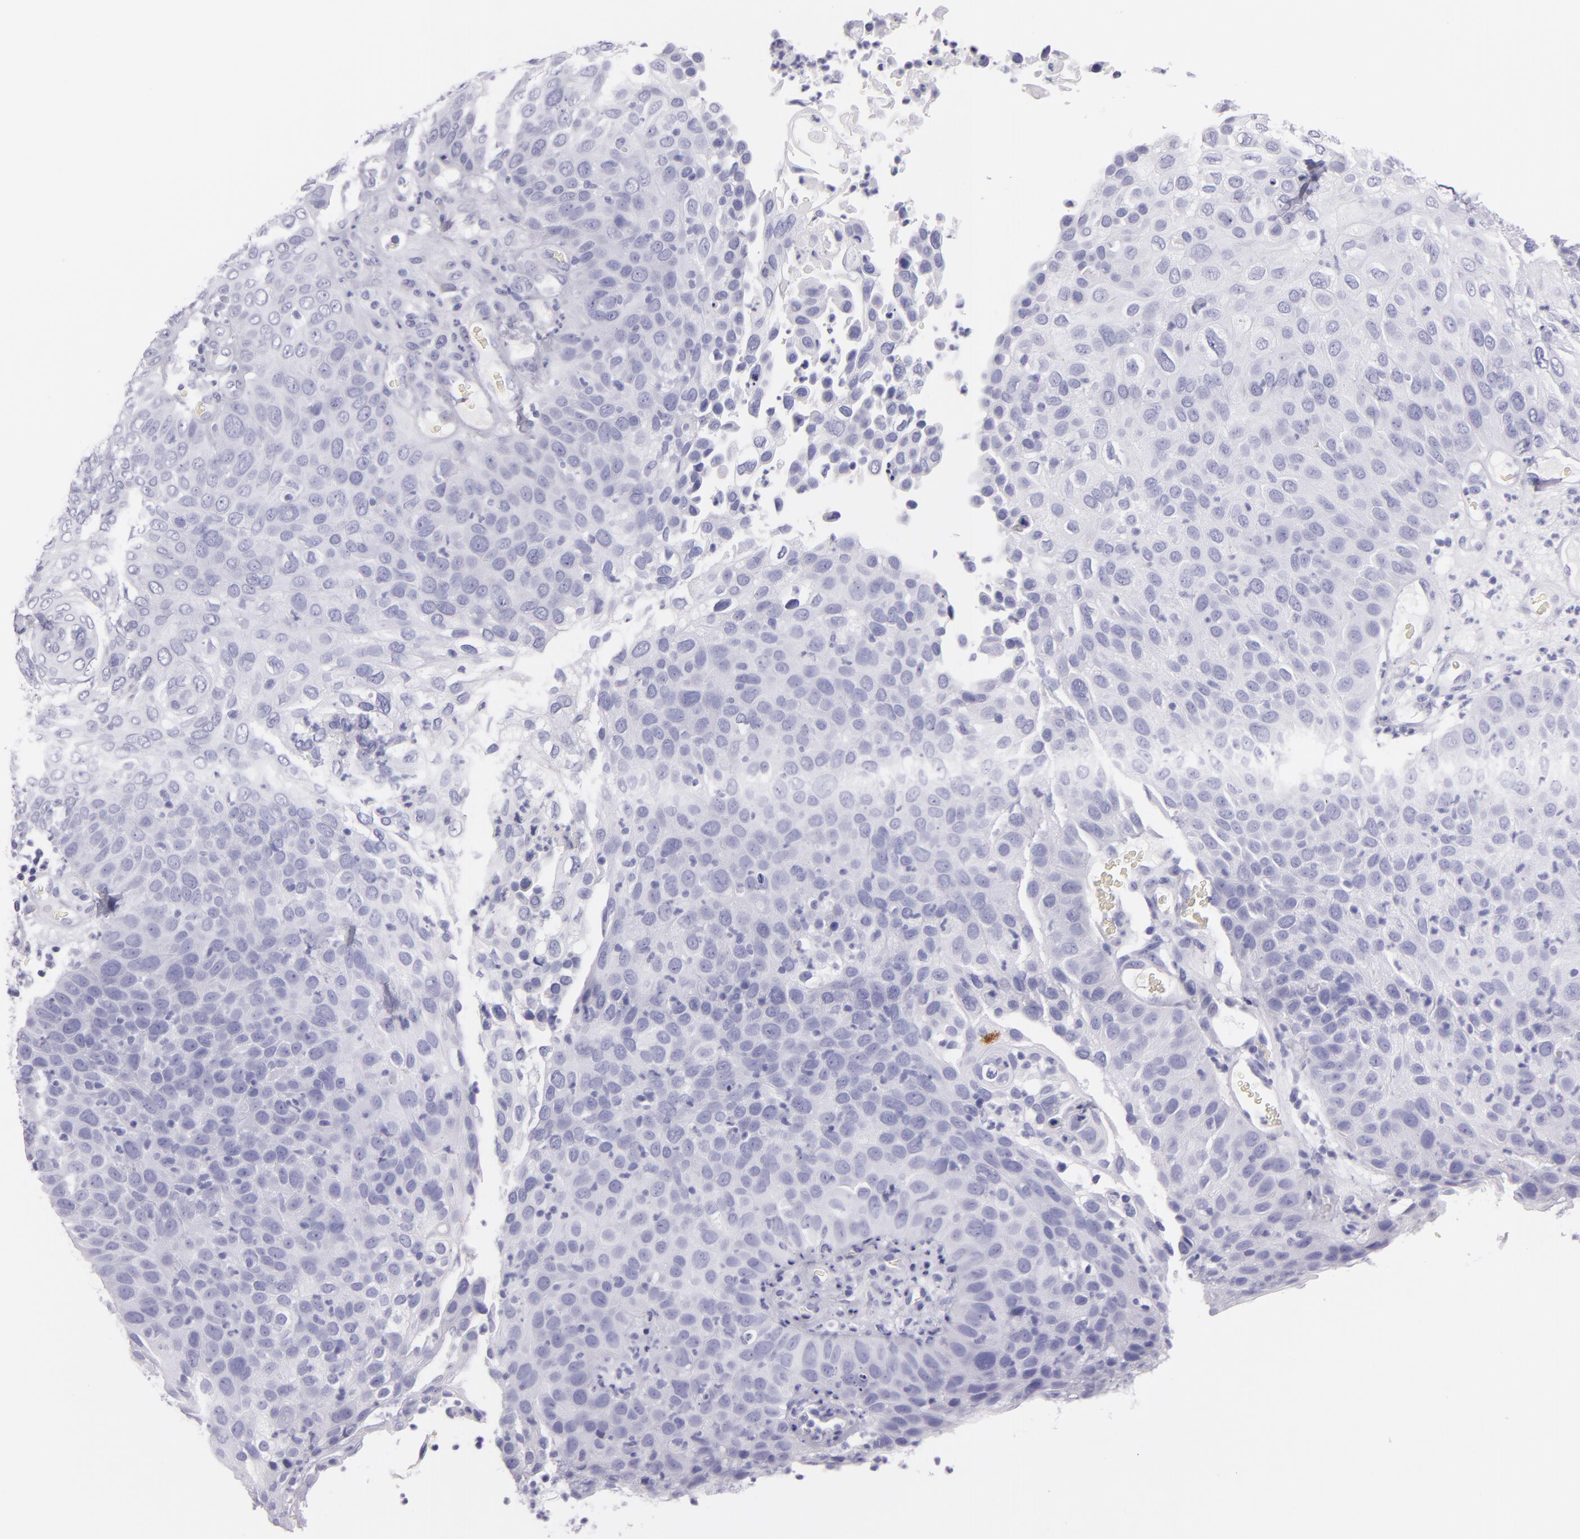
{"staining": {"intensity": "negative", "quantity": "none", "location": "none"}, "tissue": "skin cancer", "cell_type": "Tumor cells", "image_type": "cancer", "snomed": [{"axis": "morphology", "description": "Squamous cell carcinoma, NOS"}, {"axis": "topography", "description": "Skin"}], "caption": "Image shows no protein staining in tumor cells of skin squamous cell carcinoma tissue.", "gene": "MUC5AC", "patient": {"sex": "male", "age": 87}}